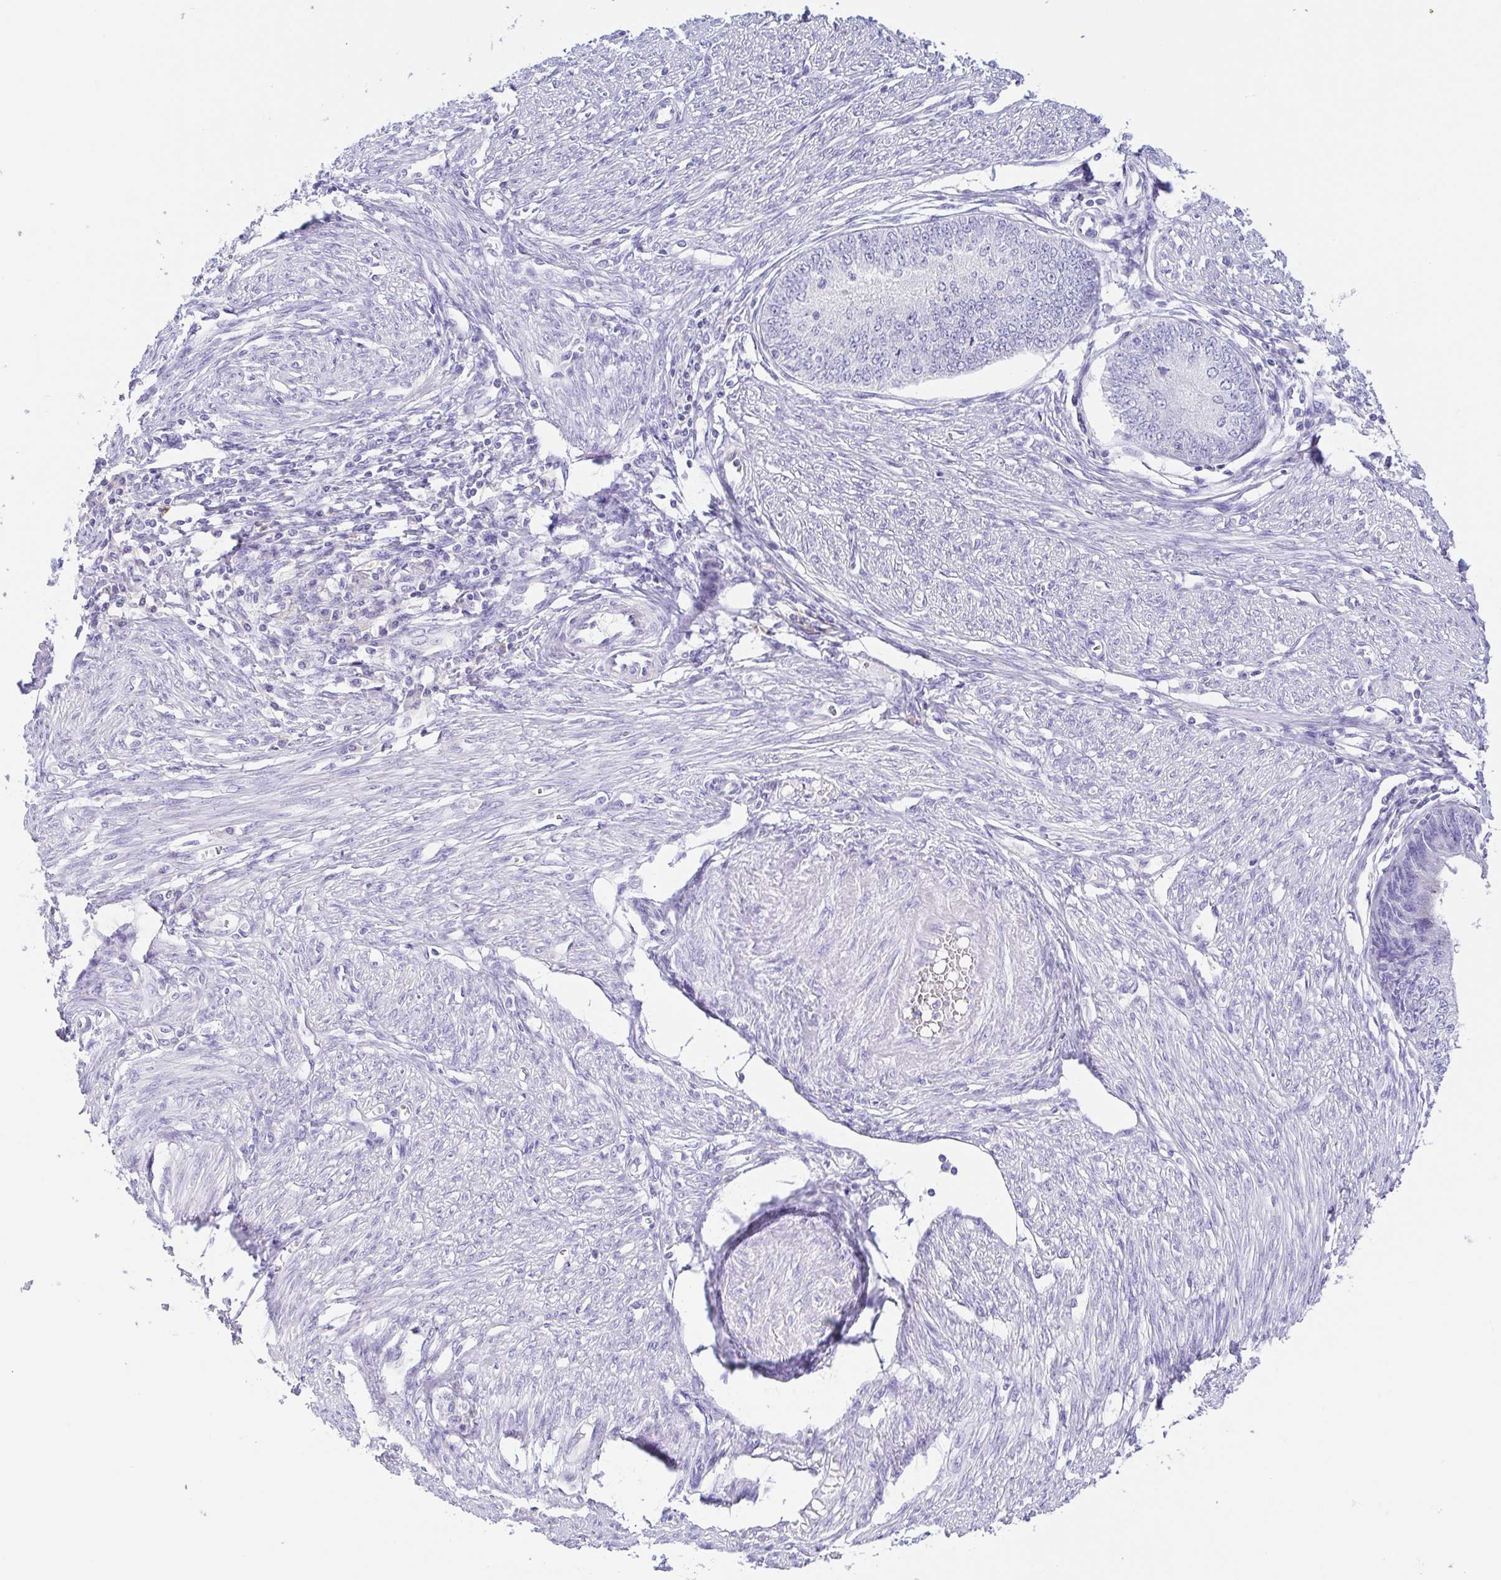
{"staining": {"intensity": "negative", "quantity": "none", "location": "none"}, "tissue": "endometrial cancer", "cell_type": "Tumor cells", "image_type": "cancer", "snomed": [{"axis": "morphology", "description": "Adenocarcinoma, NOS"}, {"axis": "topography", "description": "Endometrium"}], "caption": "Tumor cells are negative for protein expression in human adenocarcinoma (endometrial).", "gene": "ARPP21", "patient": {"sex": "female", "age": 68}}